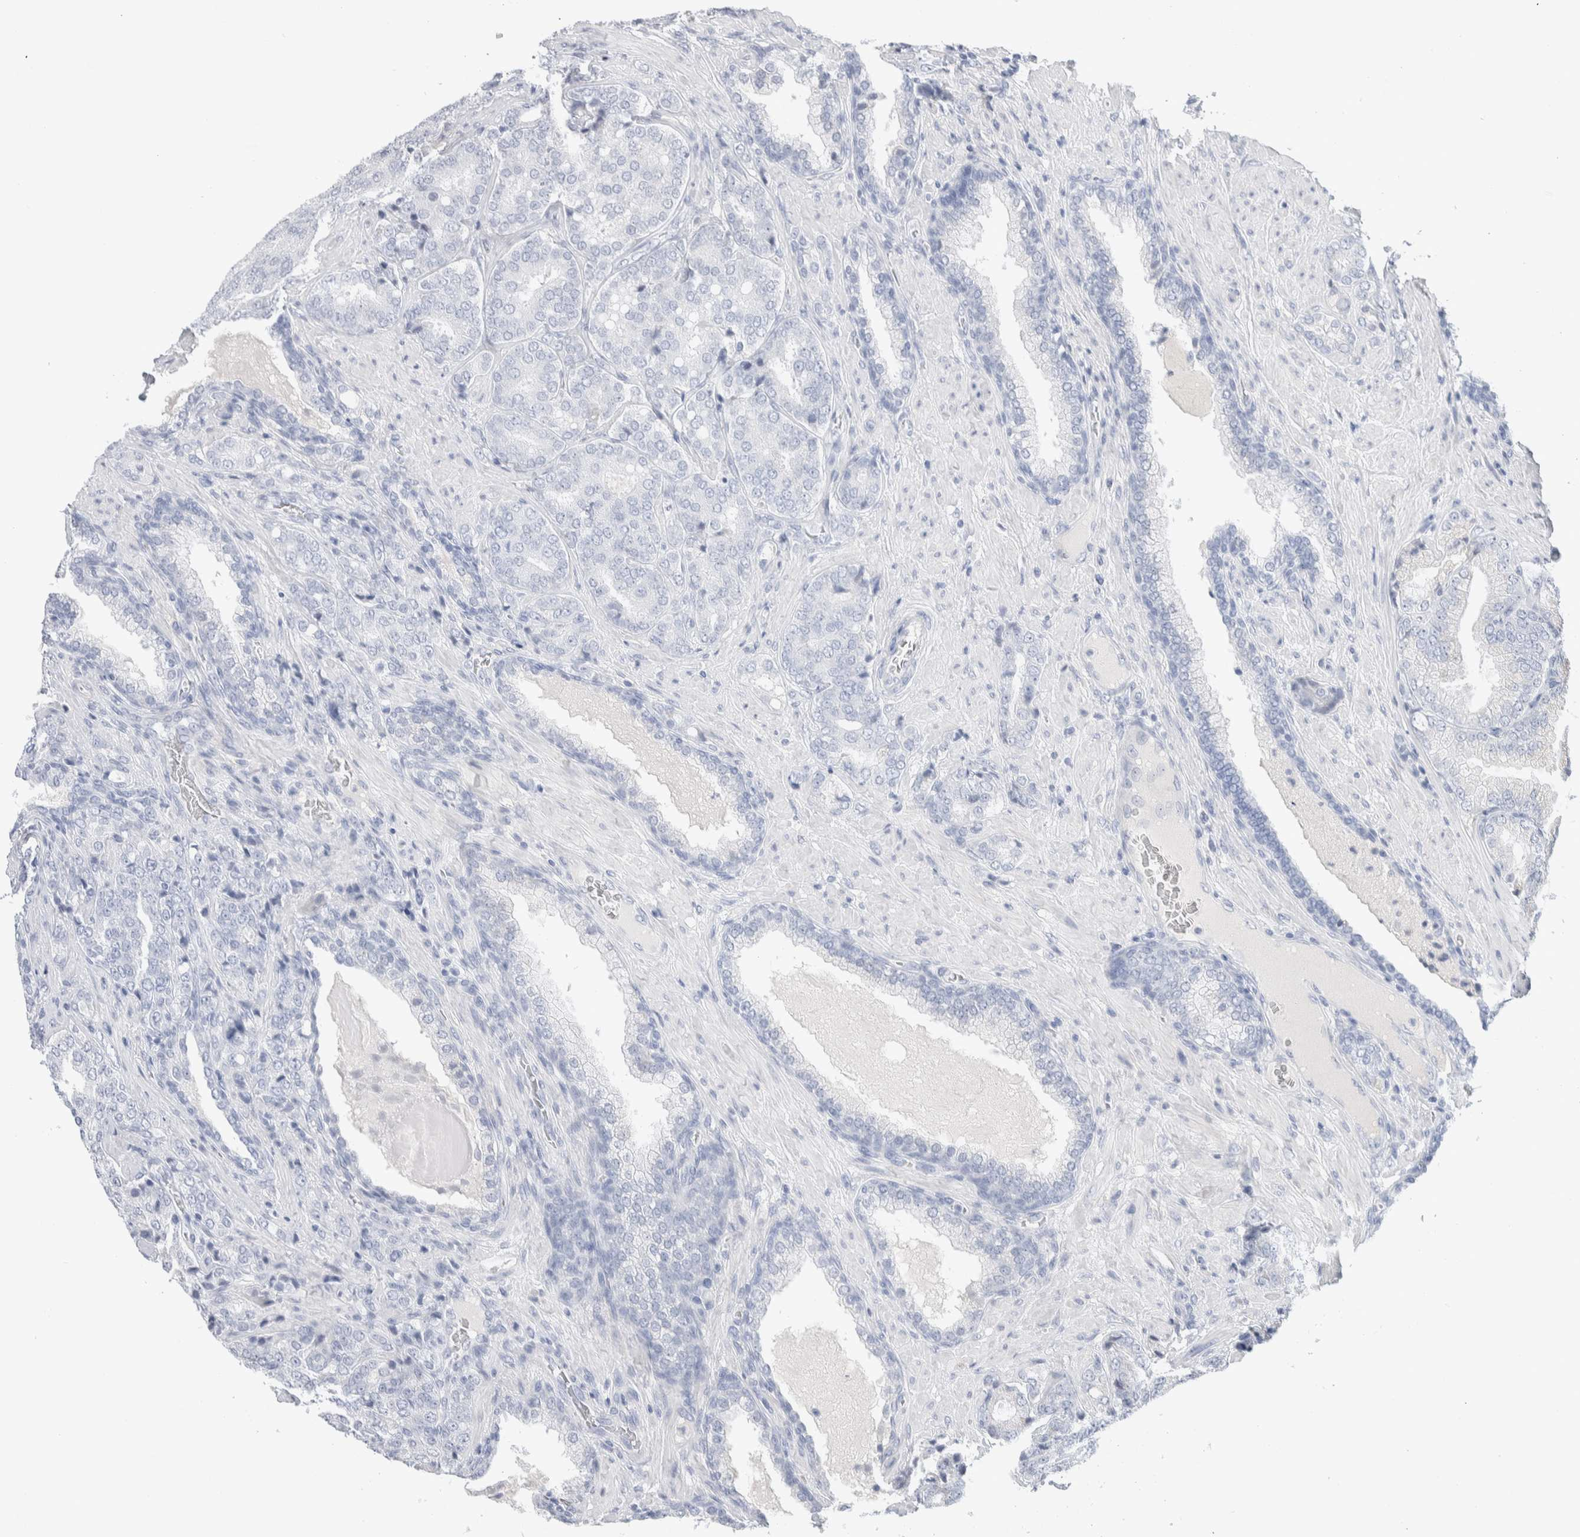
{"staining": {"intensity": "negative", "quantity": "none", "location": "none"}, "tissue": "prostate cancer", "cell_type": "Tumor cells", "image_type": "cancer", "snomed": [{"axis": "morphology", "description": "Adenocarcinoma, High grade"}, {"axis": "topography", "description": "Prostate"}], "caption": "DAB (3,3'-diaminobenzidine) immunohistochemical staining of prostate high-grade adenocarcinoma reveals no significant staining in tumor cells. (Immunohistochemistry (ihc), brightfield microscopy, high magnification).", "gene": "GDA", "patient": {"sex": "male", "age": 50}}